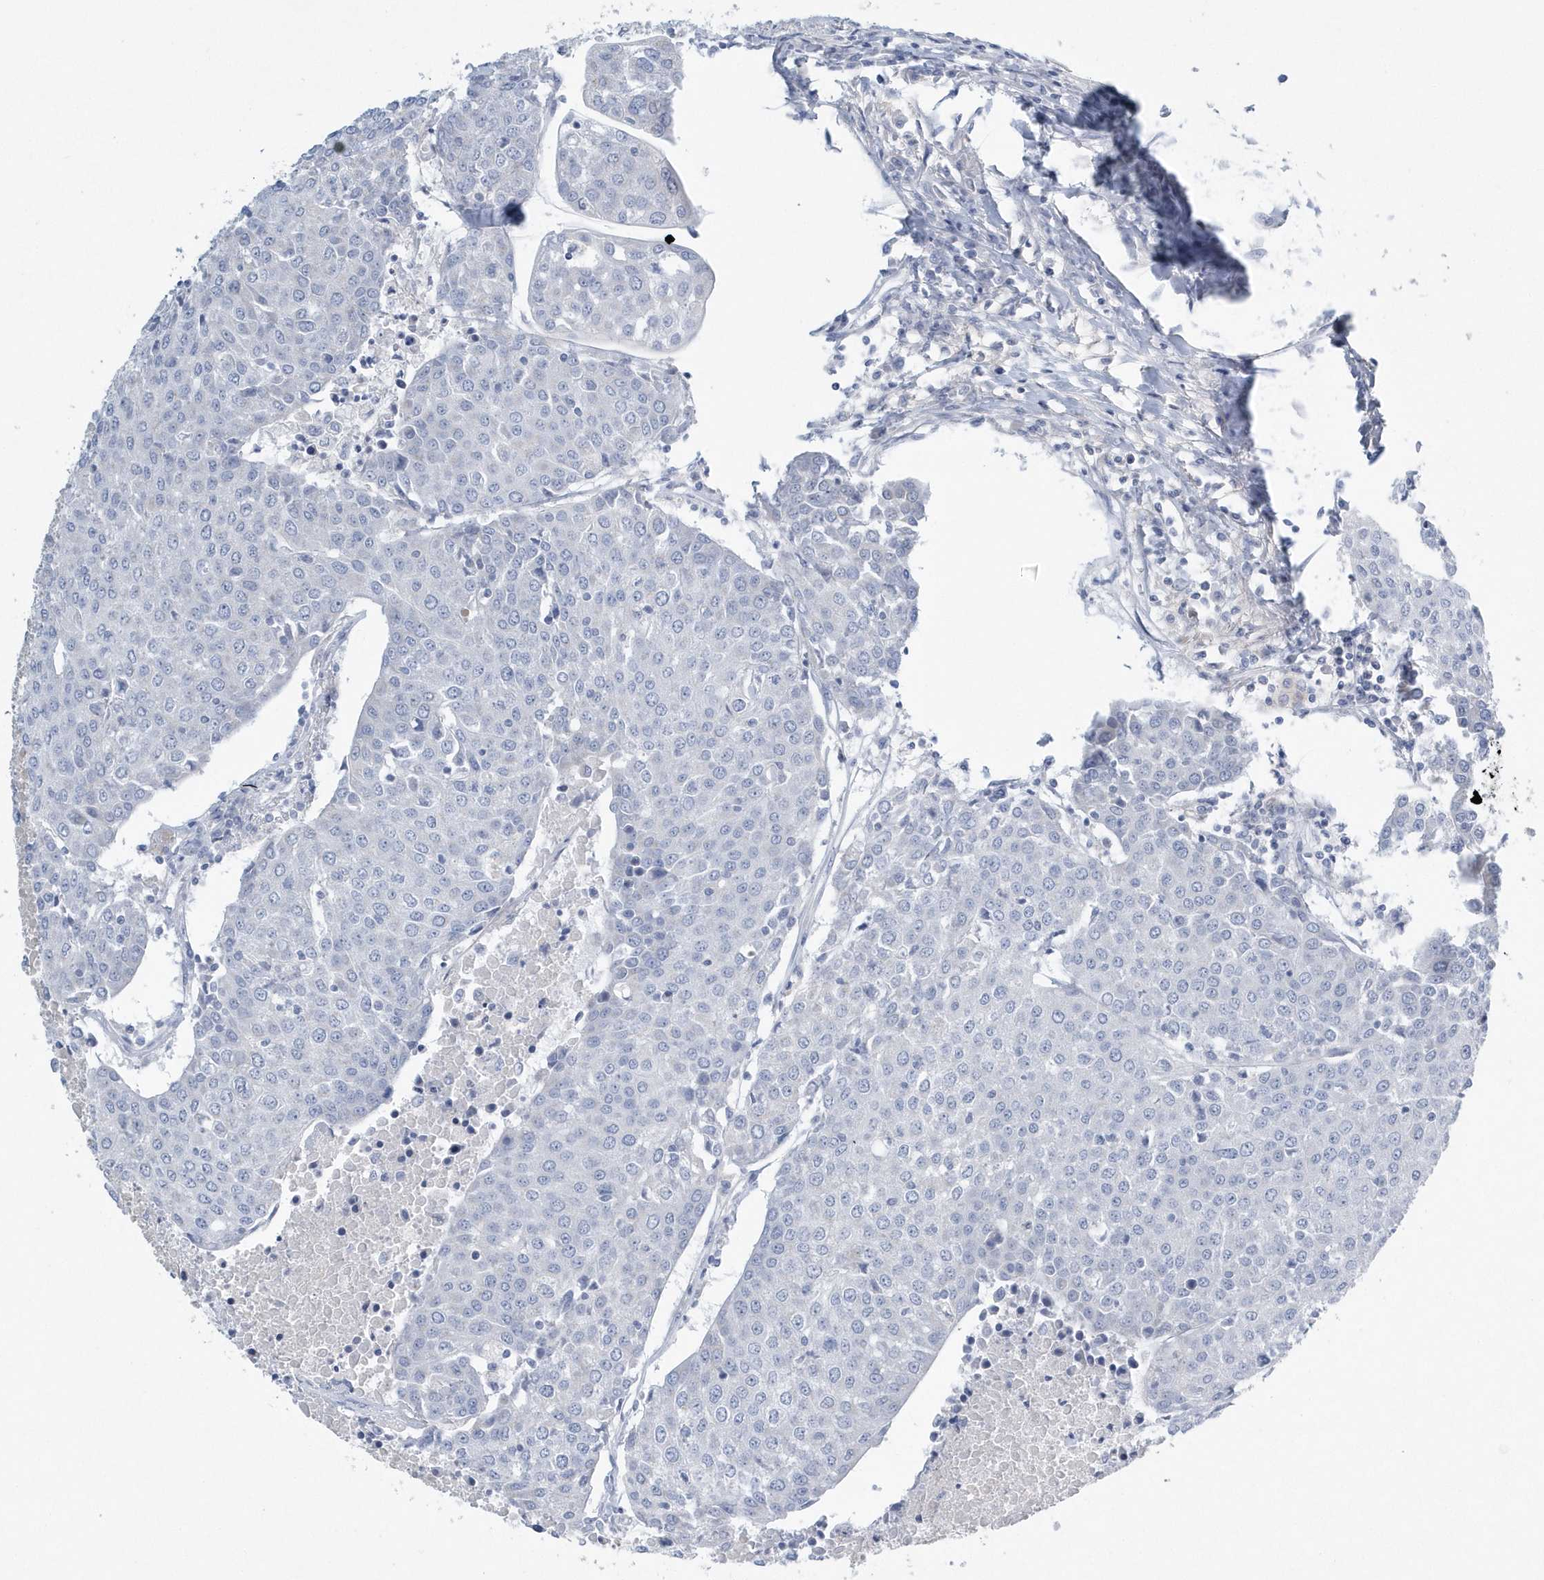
{"staining": {"intensity": "negative", "quantity": "none", "location": "none"}, "tissue": "urothelial cancer", "cell_type": "Tumor cells", "image_type": "cancer", "snomed": [{"axis": "morphology", "description": "Urothelial carcinoma, High grade"}, {"axis": "topography", "description": "Urinary bladder"}], "caption": "An image of human urothelial carcinoma (high-grade) is negative for staining in tumor cells.", "gene": "SPATA18", "patient": {"sex": "female", "age": 85}}